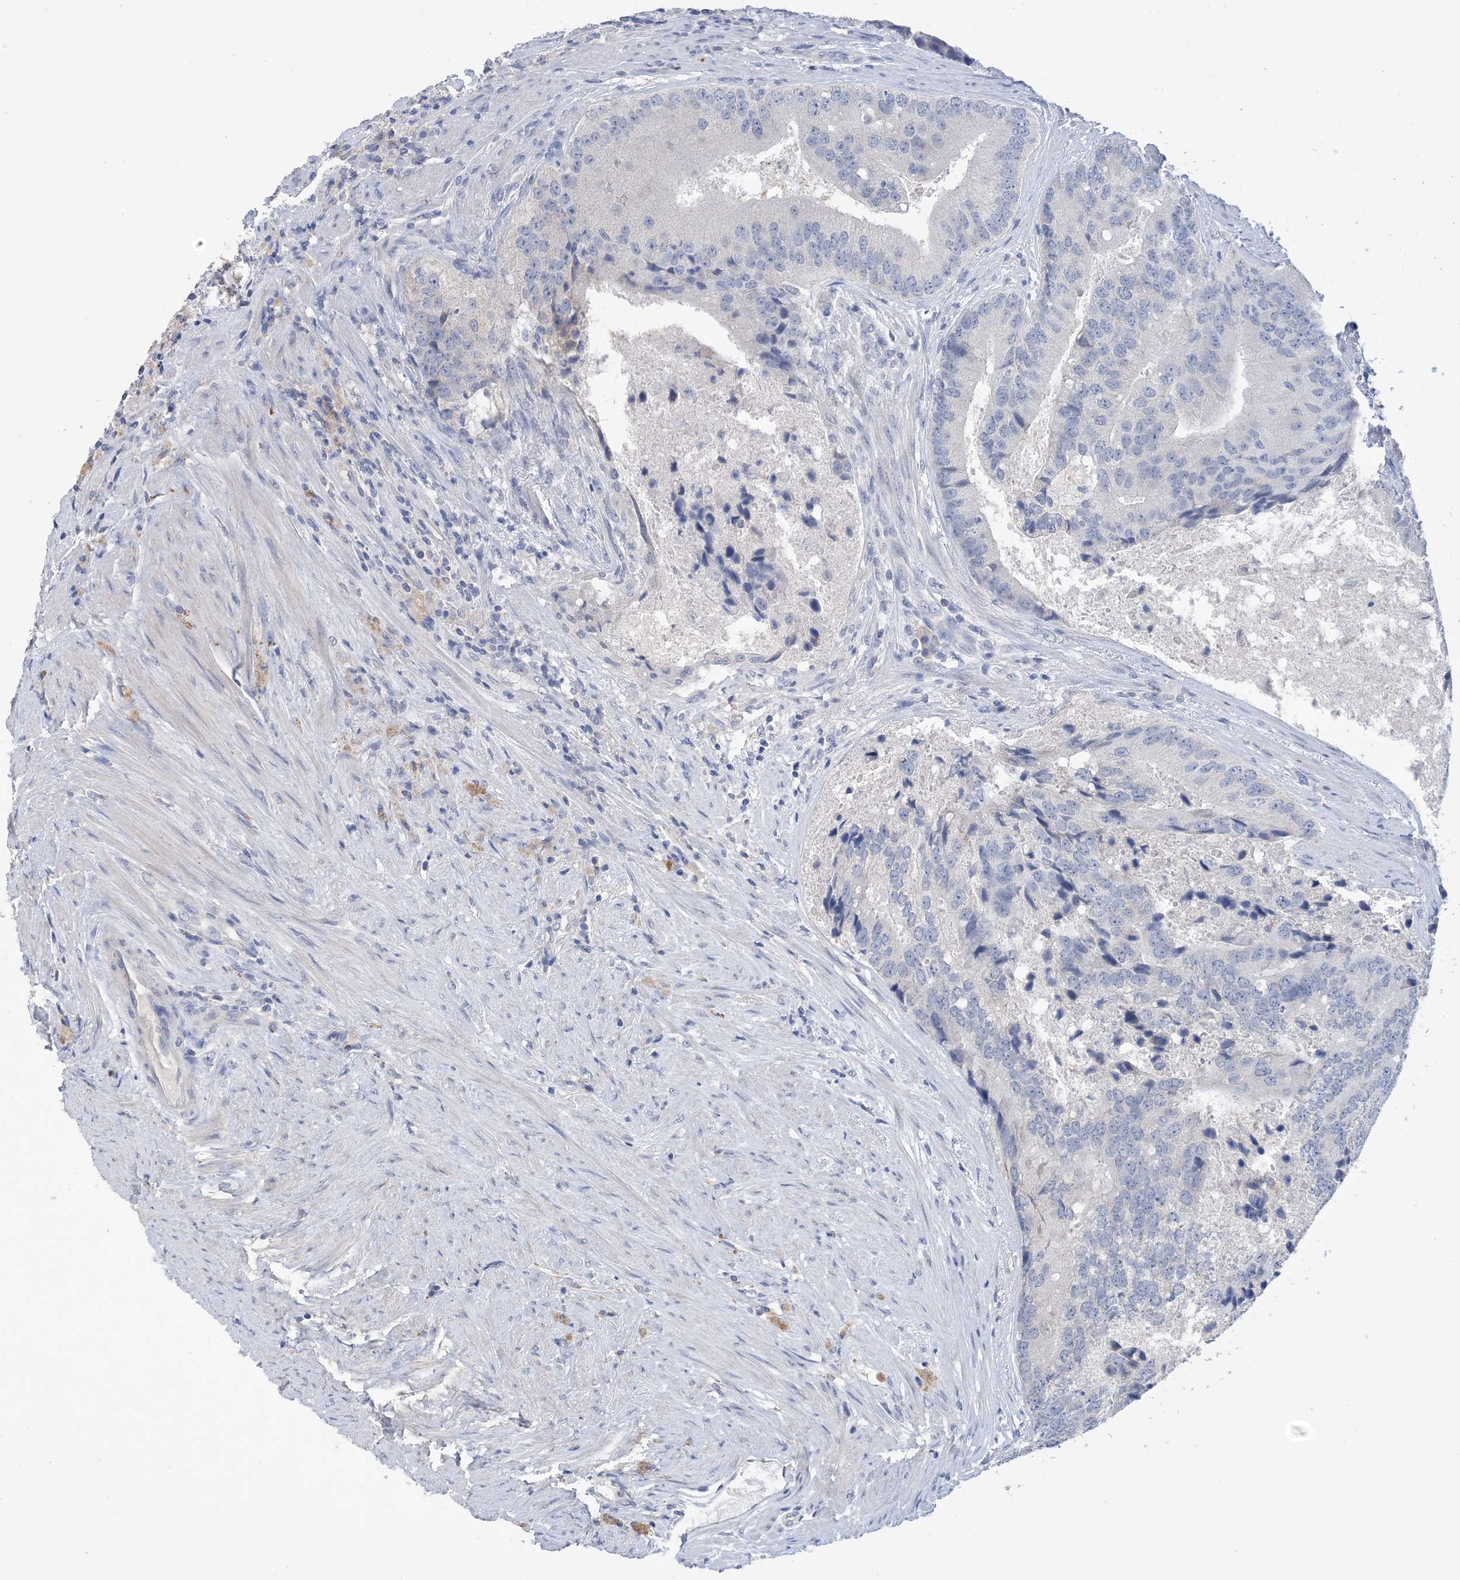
{"staining": {"intensity": "negative", "quantity": "none", "location": "none"}, "tissue": "prostate cancer", "cell_type": "Tumor cells", "image_type": "cancer", "snomed": [{"axis": "morphology", "description": "Adenocarcinoma, High grade"}, {"axis": "topography", "description": "Prostate"}], "caption": "High power microscopy micrograph of an immunohistochemistry image of prostate cancer (high-grade adenocarcinoma), revealing no significant positivity in tumor cells. (Immunohistochemistry (ihc), brightfield microscopy, high magnification).", "gene": "DSC3", "patient": {"sex": "male", "age": 70}}